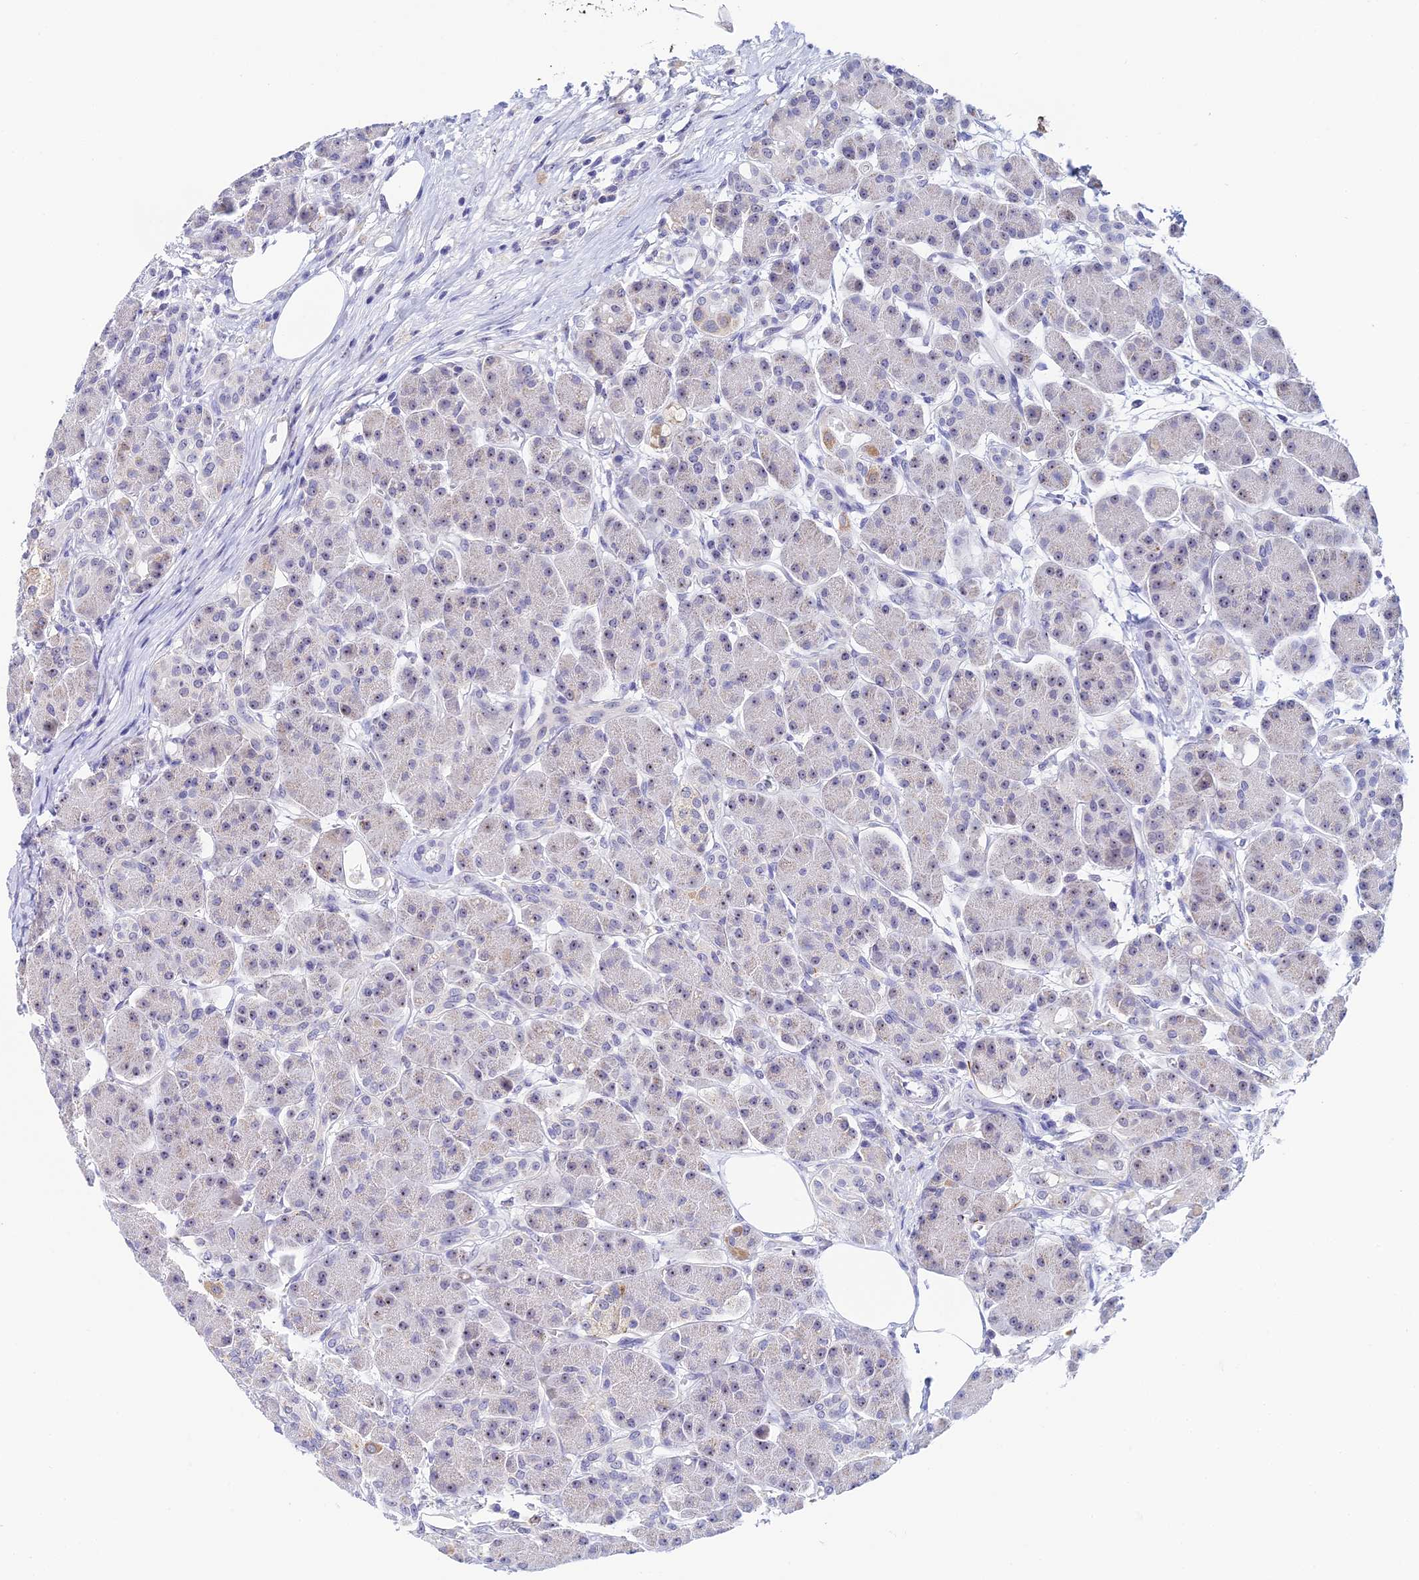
{"staining": {"intensity": "moderate", "quantity": "25%-75%", "location": "nuclear"}, "tissue": "pancreas", "cell_type": "Exocrine glandular cells", "image_type": "normal", "snomed": [{"axis": "morphology", "description": "Normal tissue, NOS"}, {"axis": "topography", "description": "Pancreas"}], "caption": "High-magnification brightfield microscopy of unremarkable pancreas stained with DAB (3,3'-diaminobenzidine) (brown) and counterstained with hematoxylin (blue). exocrine glandular cells exhibit moderate nuclear expression is present in about25%-75% of cells.", "gene": "PLPP4", "patient": {"sex": "male", "age": 63}}